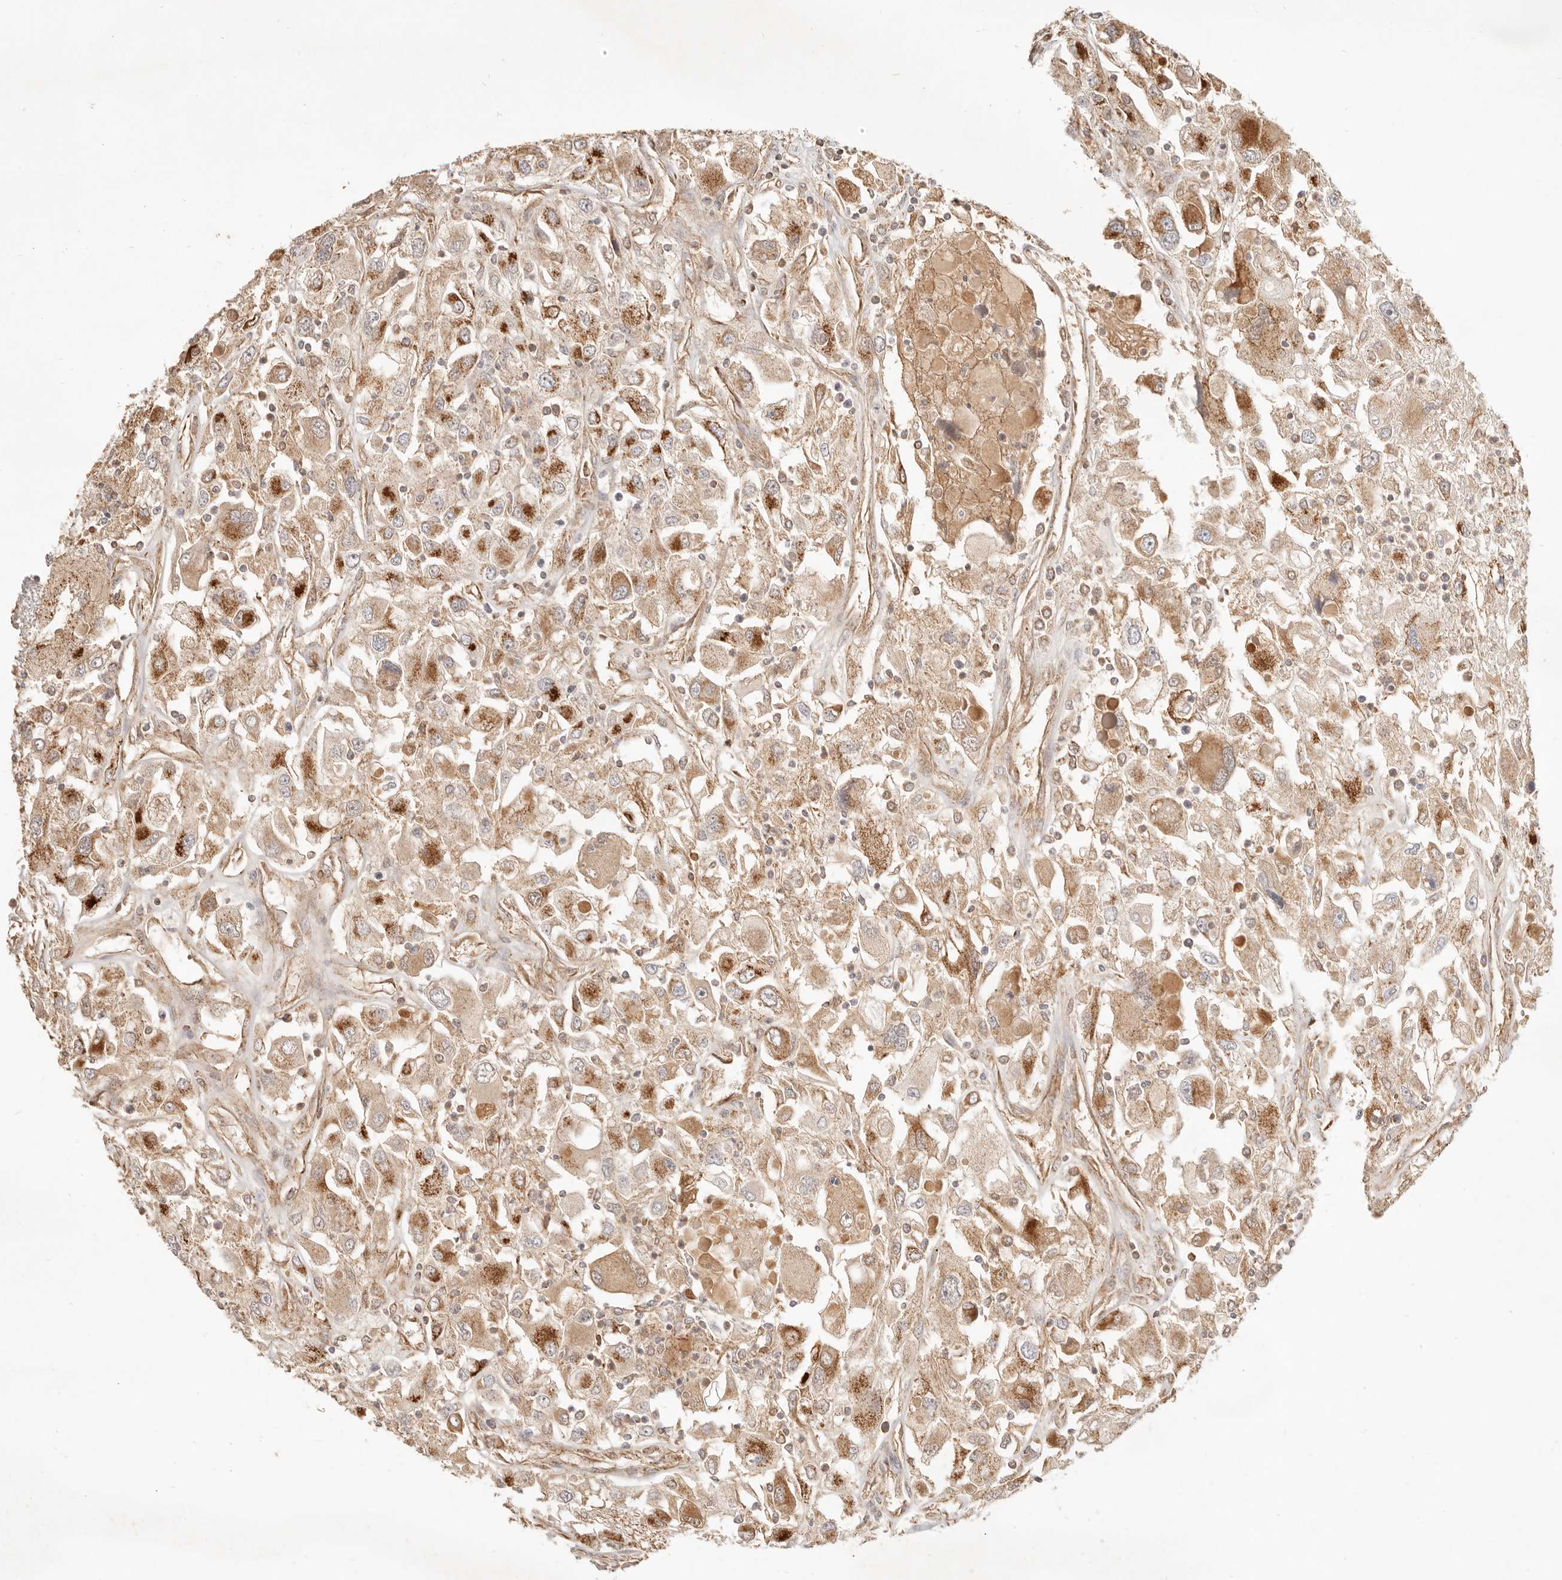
{"staining": {"intensity": "moderate", "quantity": ">75%", "location": "cytoplasmic/membranous"}, "tissue": "renal cancer", "cell_type": "Tumor cells", "image_type": "cancer", "snomed": [{"axis": "morphology", "description": "Adenocarcinoma, NOS"}, {"axis": "topography", "description": "Kidney"}], "caption": "IHC (DAB) staining of human renal cancer (adenocarcinoma) exhibits moderate cytoplasmic/membranous protein positivity in approximately >75% of tumor cells.", "gene": "CPLANE2", "patient": {"sex": "female", "age": 52}}